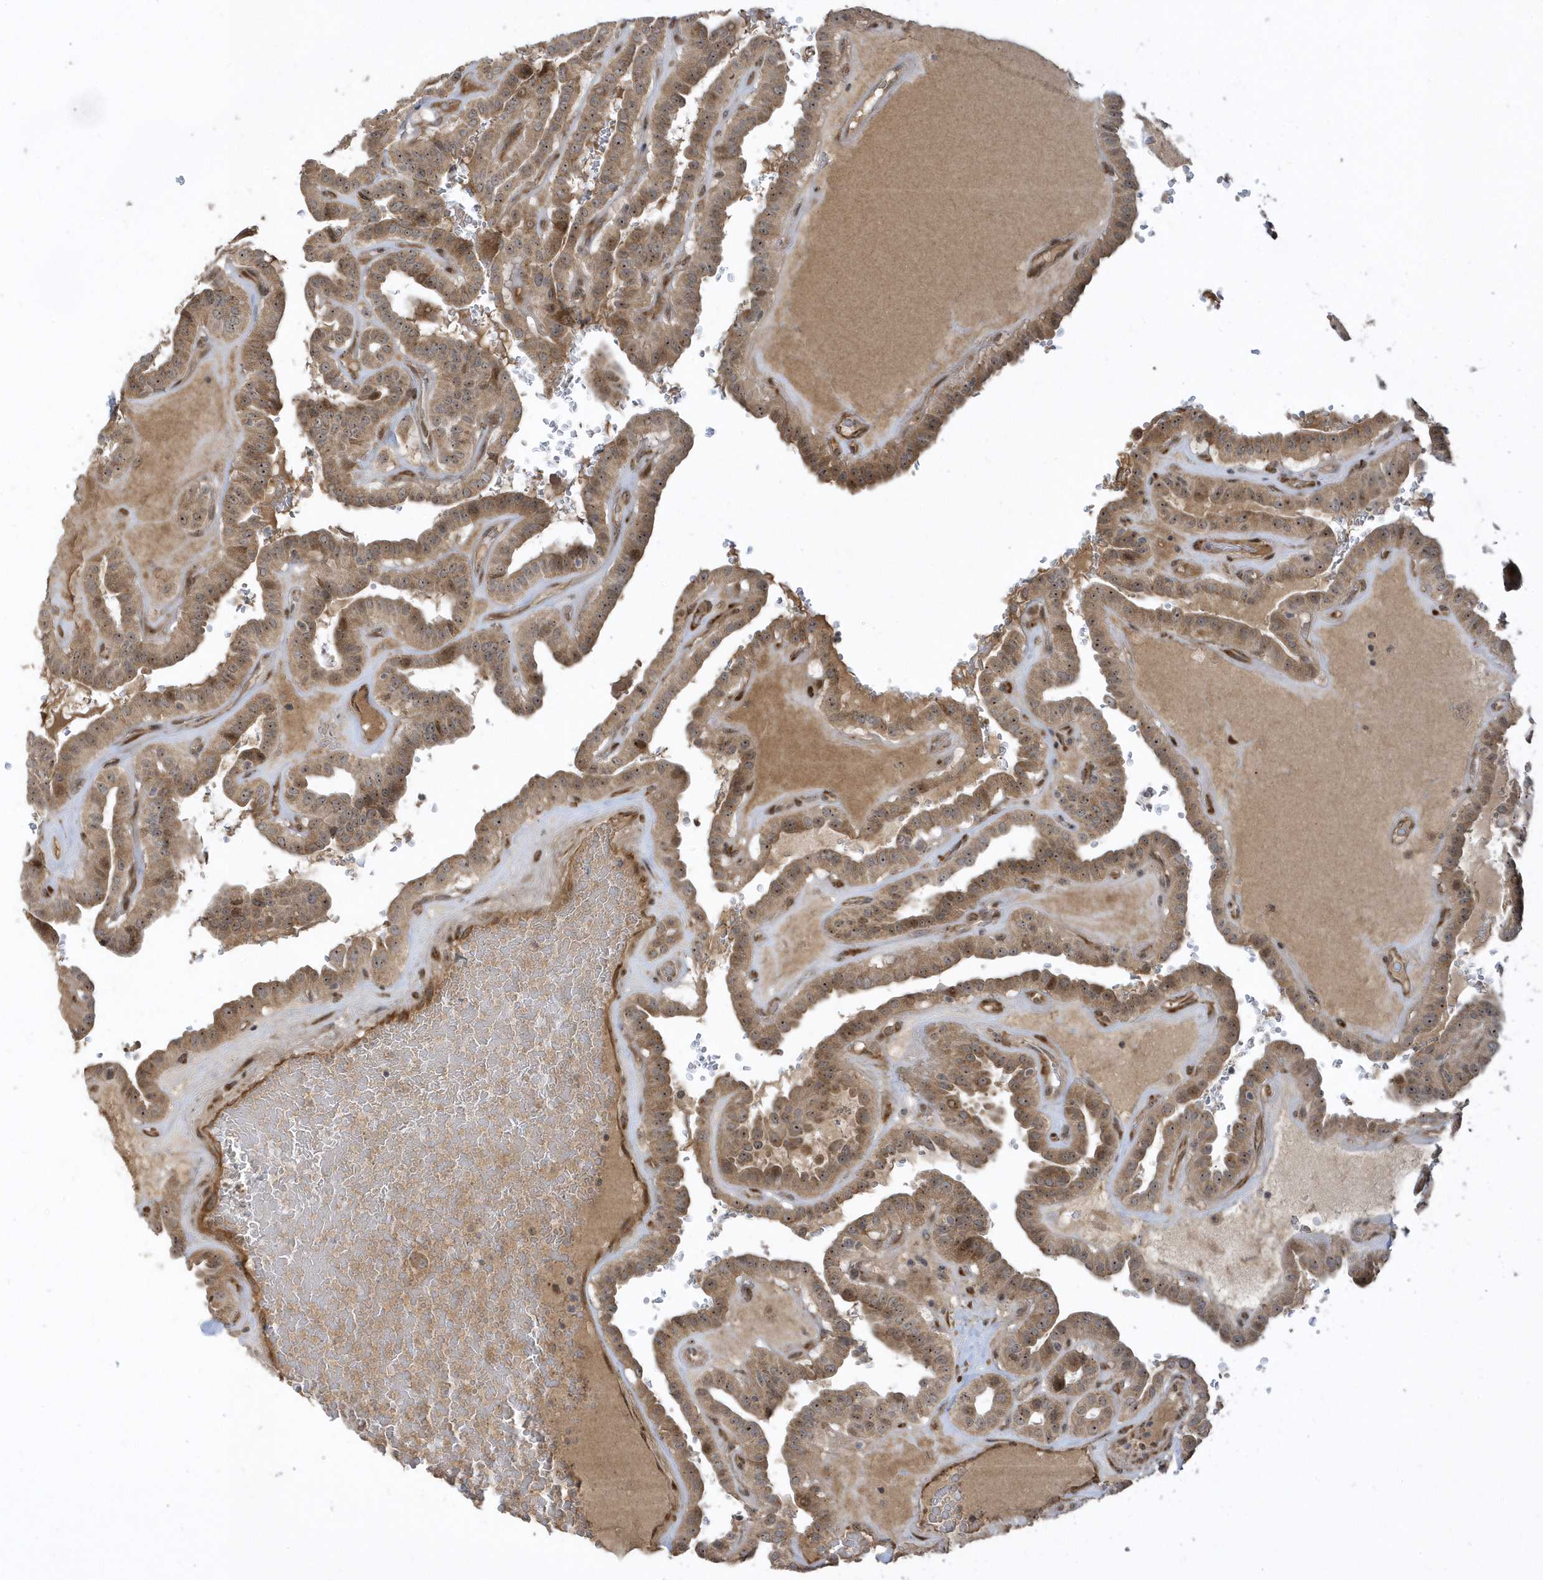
{"staining": {"intensity": "moderate", "quantity": ">75%", "location": "cytoplasmic/membranous"}, "tissue": "thyroid cancer", "cell_type": "Tumor cells", "image_type": "cancer", "snomed": [{"axis": "morphology", "description": "Papillary adenocarcinoma, NOS"}, {"axis": "topography", "description": "Thyroid gland"}], "caption": "Immunohistochemical staining of human thyroid cancer reveals medium levels of moderate cytoplasmic/membranous positivity in approximately >75% of tumor cells.", "gene": "ECM2", "patient": {"sex": "male", "age": 77}}